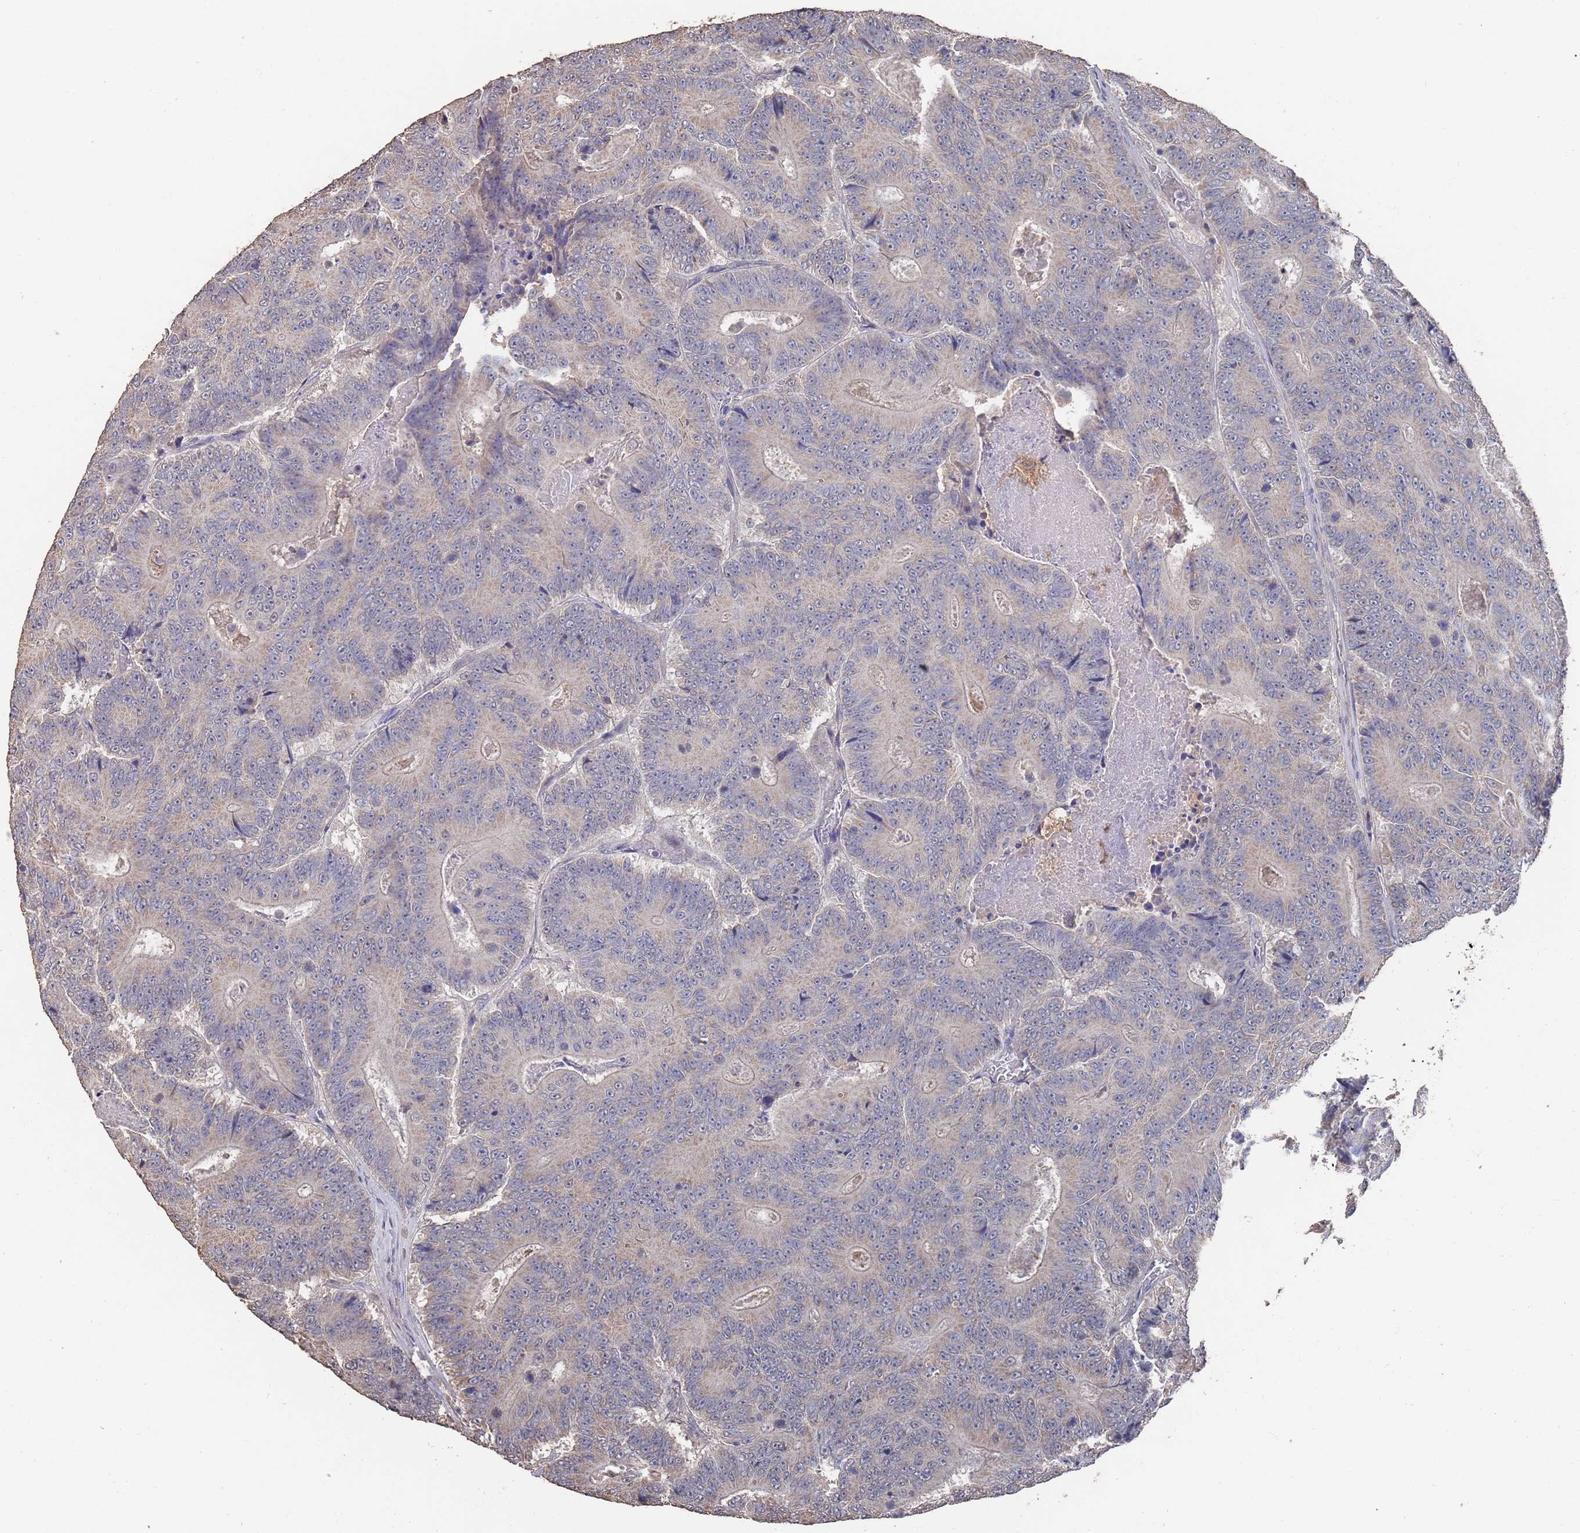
{"staining": {"intensity": "negative", "quantity": "none", "location": "none"}, "tissue": "colorectal cancer", "cell_type": "Tumor cells", "image_type": "cancer", "snomed": [{"axis": "morphology", "description": "Adenocarcinoma, NOS"}, {"axis": "topography", "description": "Colon"}], "caption": "Protein analysis of colorectal cancer demonstrates no significant positivity in tumor cells.", "gene": "BTBD18", "patient": {"sex": "male", "age": 83}}